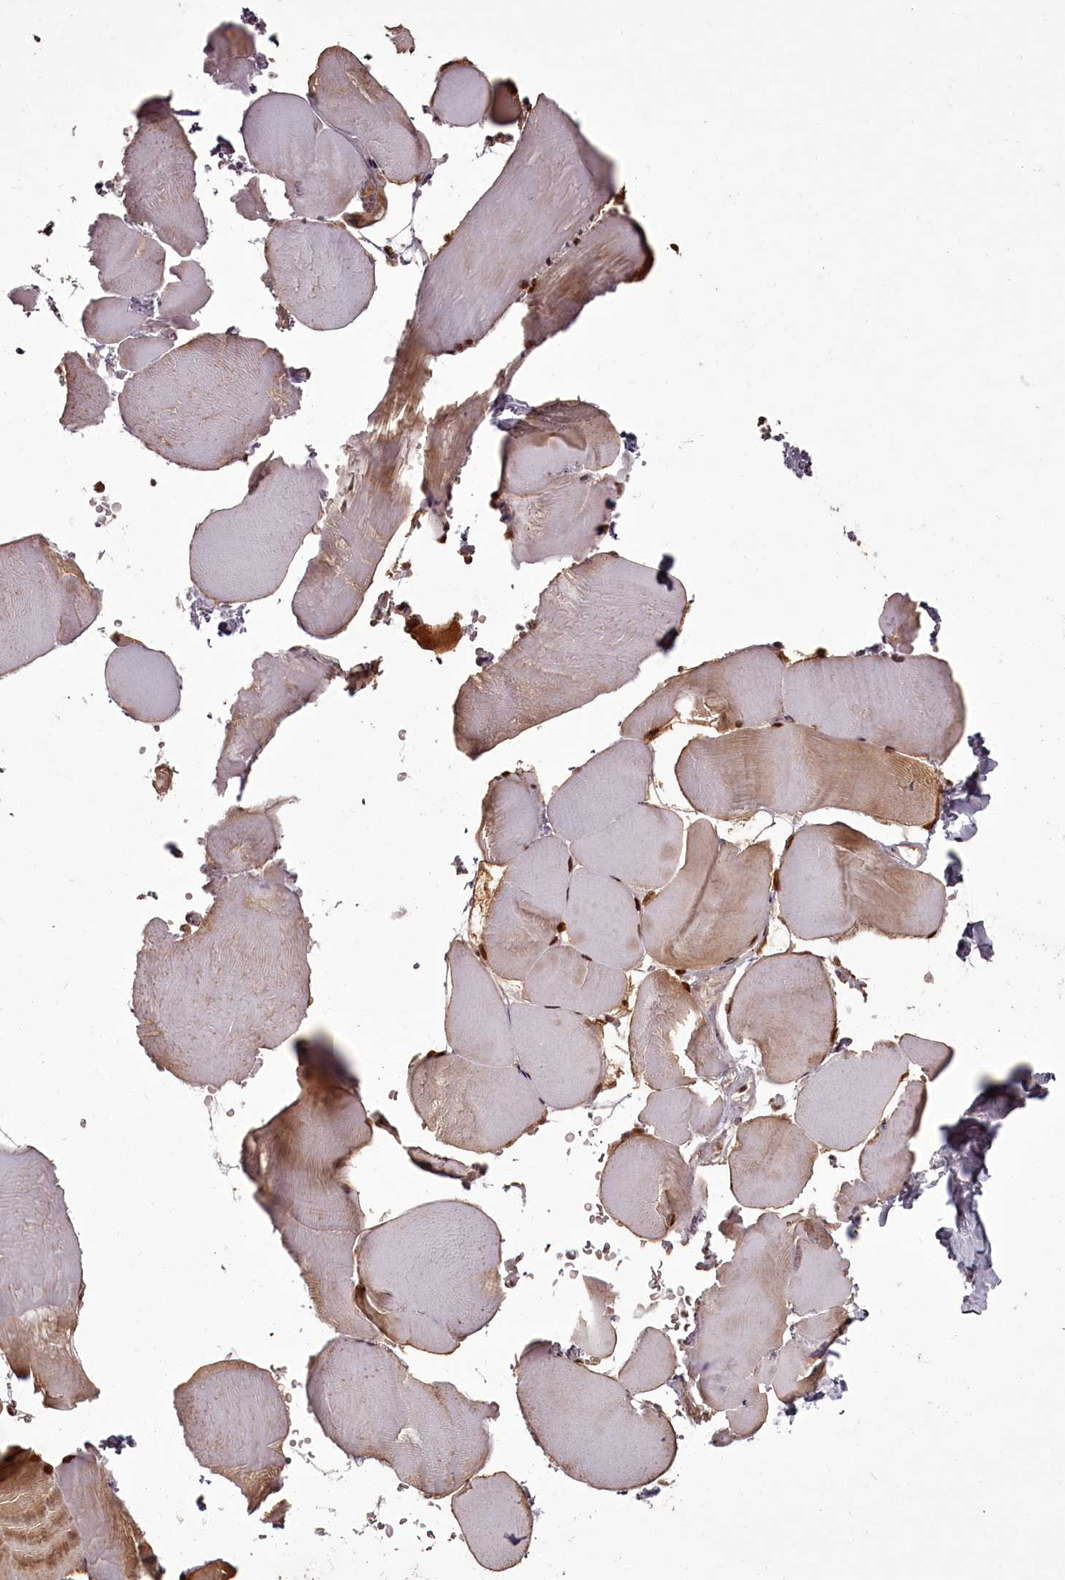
{"staining": {"intensity": "moderate", "quantity": ">75%", "location": "cytoplasmic/membranous,nuclear"}, "tissue": "skeletal muscle", "cell_type": "Myocytes", "image_type": "normal", "snomed": [{"axis": "morphology", "description": "Normal tissue, NOS"}, {"axis": "topography", "description": "Skeletal muscle"}, {"axis": "topography", "description": "Parathyroid gland"}], "caption": "The photomicrograph exhibits immunohistochemical staining of benign skeletal muscle. There is moderate cytoplasmic/membranous,nuclear expression is present in about >75% of myocytes.", "gene": "CEP83", "patient": {"sex": "female", "age": 37}}